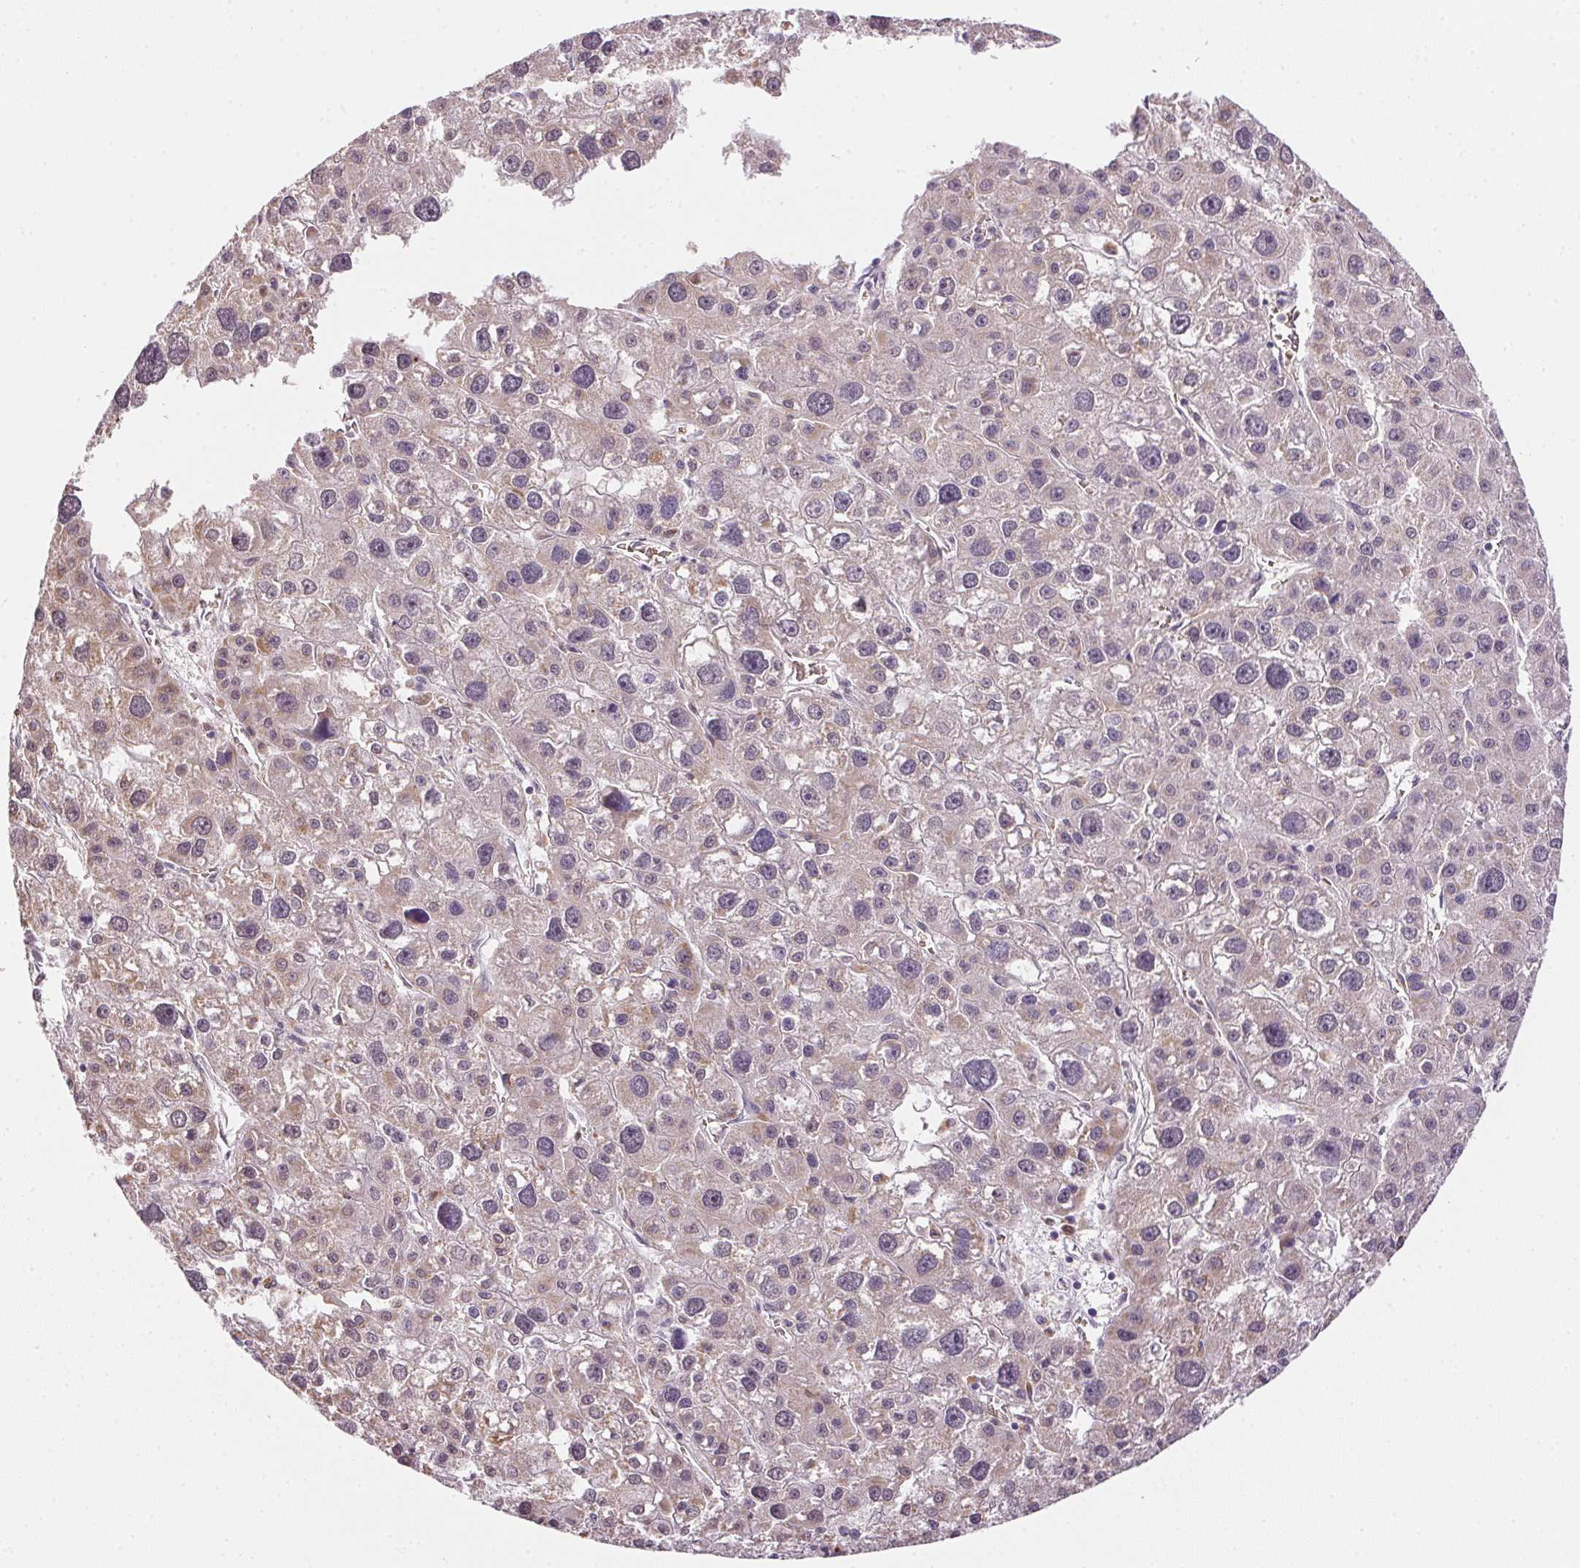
{"staining": {"intensity": "weak", "quantity": "25%-75%", "location": "cytoplasmic/membranous"}, "tissue": "liver cancer", "cell_type": "Tumor cells", "image_type": "cancer", "snomed": [{"axis": "morphology", "description": "Carcinoma, Hepatocellular, NOS"}, {"axis": "topography", "description": "Liver"}], "caption": "Immunohistochemistry micrograph of liver hepatocellular carcinoma stained for a protein (brown), which displays low levels of weak cytoplasmic/membranous positivity in about 25%-75% of tumor cells.", "gene": "METTL13", "patient": {"sex": "male", "age": 73}}